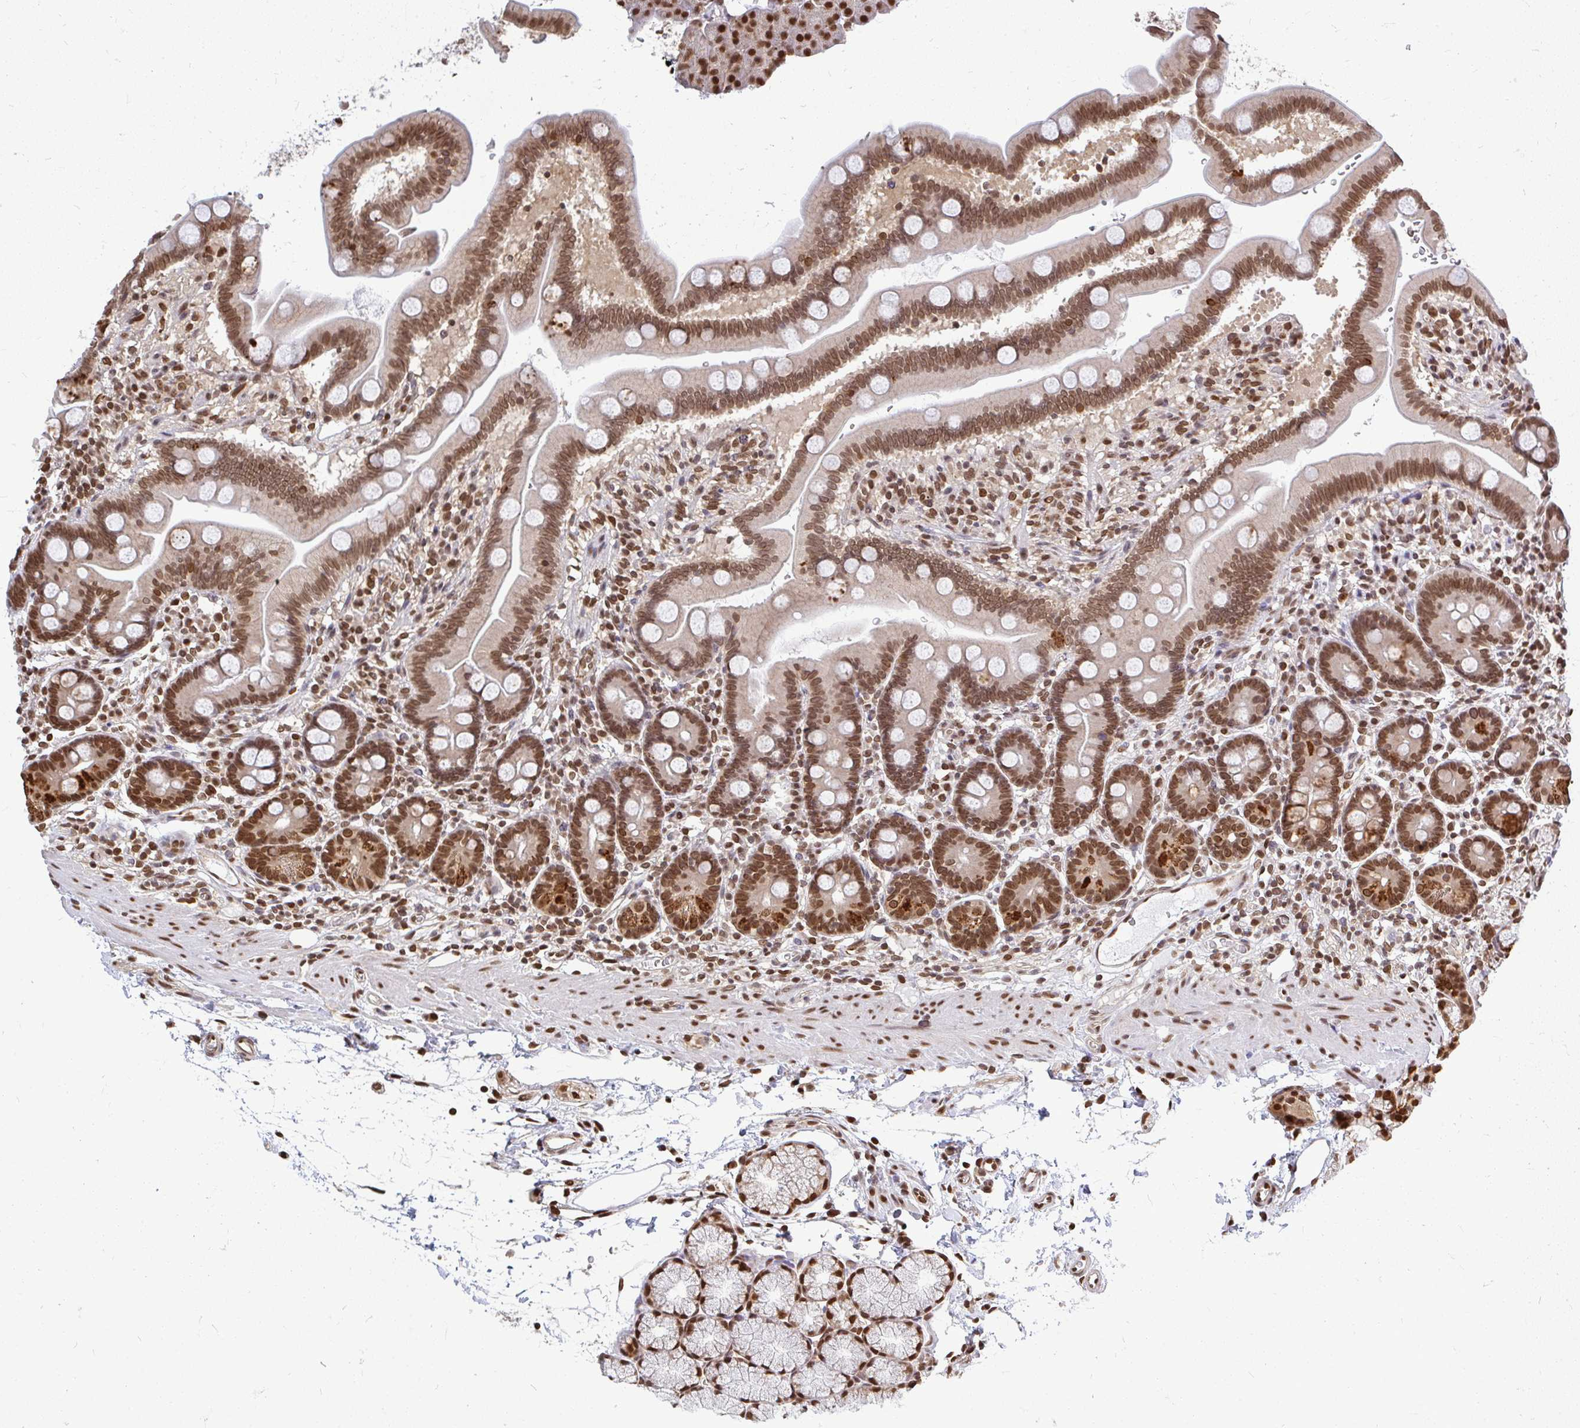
{"staining": {"intensity": "strong", "quantity": "25%-75%", "location": "cytoplasmic/membranous,nuclear"}, "tissue": "duodenum", "cell_type": "Glandular cells", "image_type": "normal", "snomed": [{"axis": "morphology", "description": "Normal tissue, NOS"}, {"axis": "topography", "description": "Duodenum"}], "caption": "Protein expression analysis of unremarkable human duodenum reveals strong cytoplasmic/membranous,nuclear staining in about 25%-75% of glandular cells. (Brightfield microscopy of DAB IHC at high magnification).", "gene": "XPO1", "patient": {"sex": "male", "age": 59}}